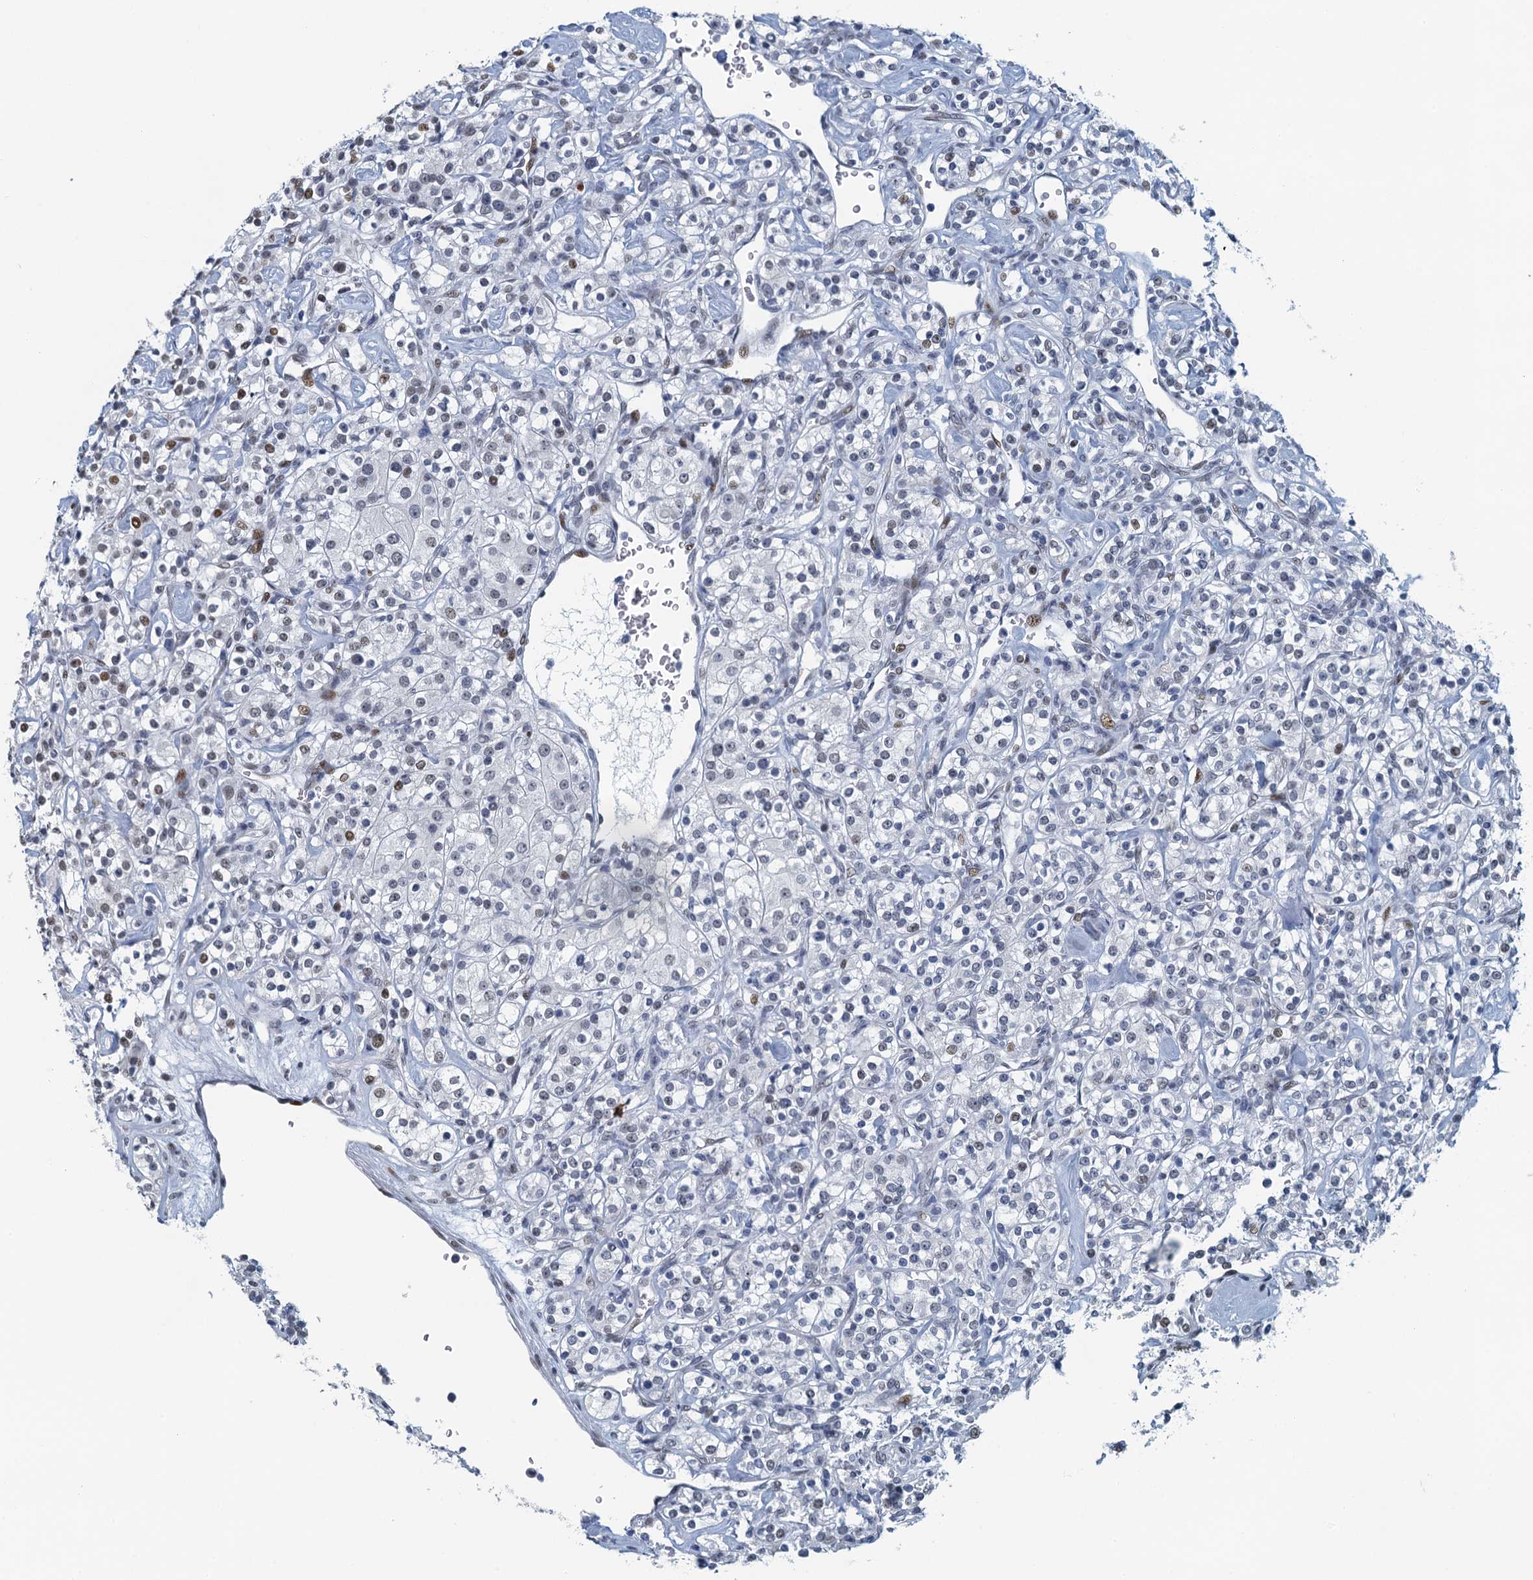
{"staining": {"intensity": "weak", "quantity": "<25%", "location": "nuclear"}, "tissue": "renal cancer", "cell_type": "Tumor cells", "image_type": "cancer", "snomed": [{"axis": "morphology", "description": "Adenocarcinoma, NOS"}, {"axis": "topography", "description": "Kidney"}], "caption": "IHC of human renal cancer exhibits no staining in tumor cells. The staining is performed using DAB (3,3'-diaminobenzidine) brown chromogen with nuclei counter-stained in using hematoxylin.", "gene": "TTLL9", "patient": {"sex": "male", "age": 77}}